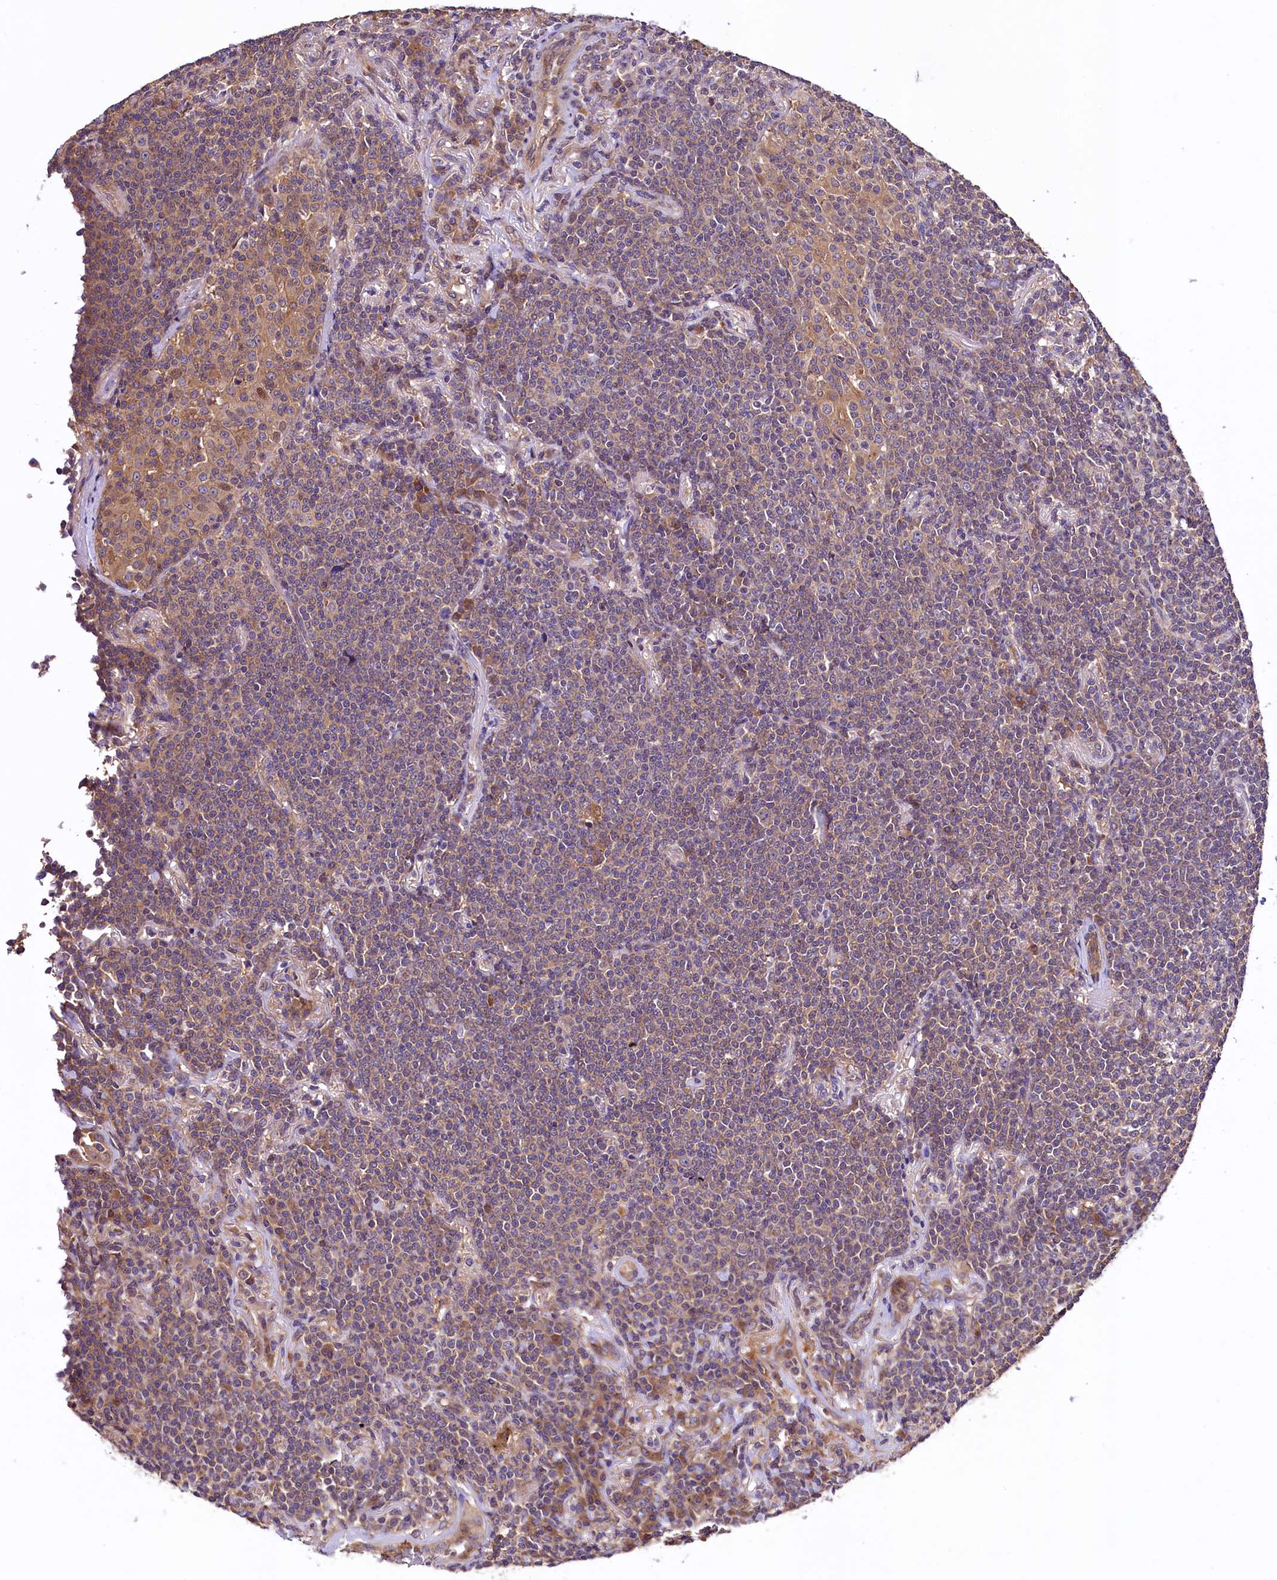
{"staining": {"intensity": "weak", "quantity": "25%-75%", "location": "cytoplasmic/membranous"}, "tissue": "lymphoma", "cell_type": "Tumor cells", "image_type": "cancer", "snomed": [{"axis": "morphology", "description": "Malignant lymphoma, non-Hodgkin's type, Low grade"}, {"axis": "topography", "description": "Lung"}], "caption": "Human lymphoma stained with a brown dye exhibits weak cytoplasmic/membranous positive expression in approximately 25%-75% of tumor cells.", "gene": "VPS35", "patient": {"sex": "female", "age": 71}}